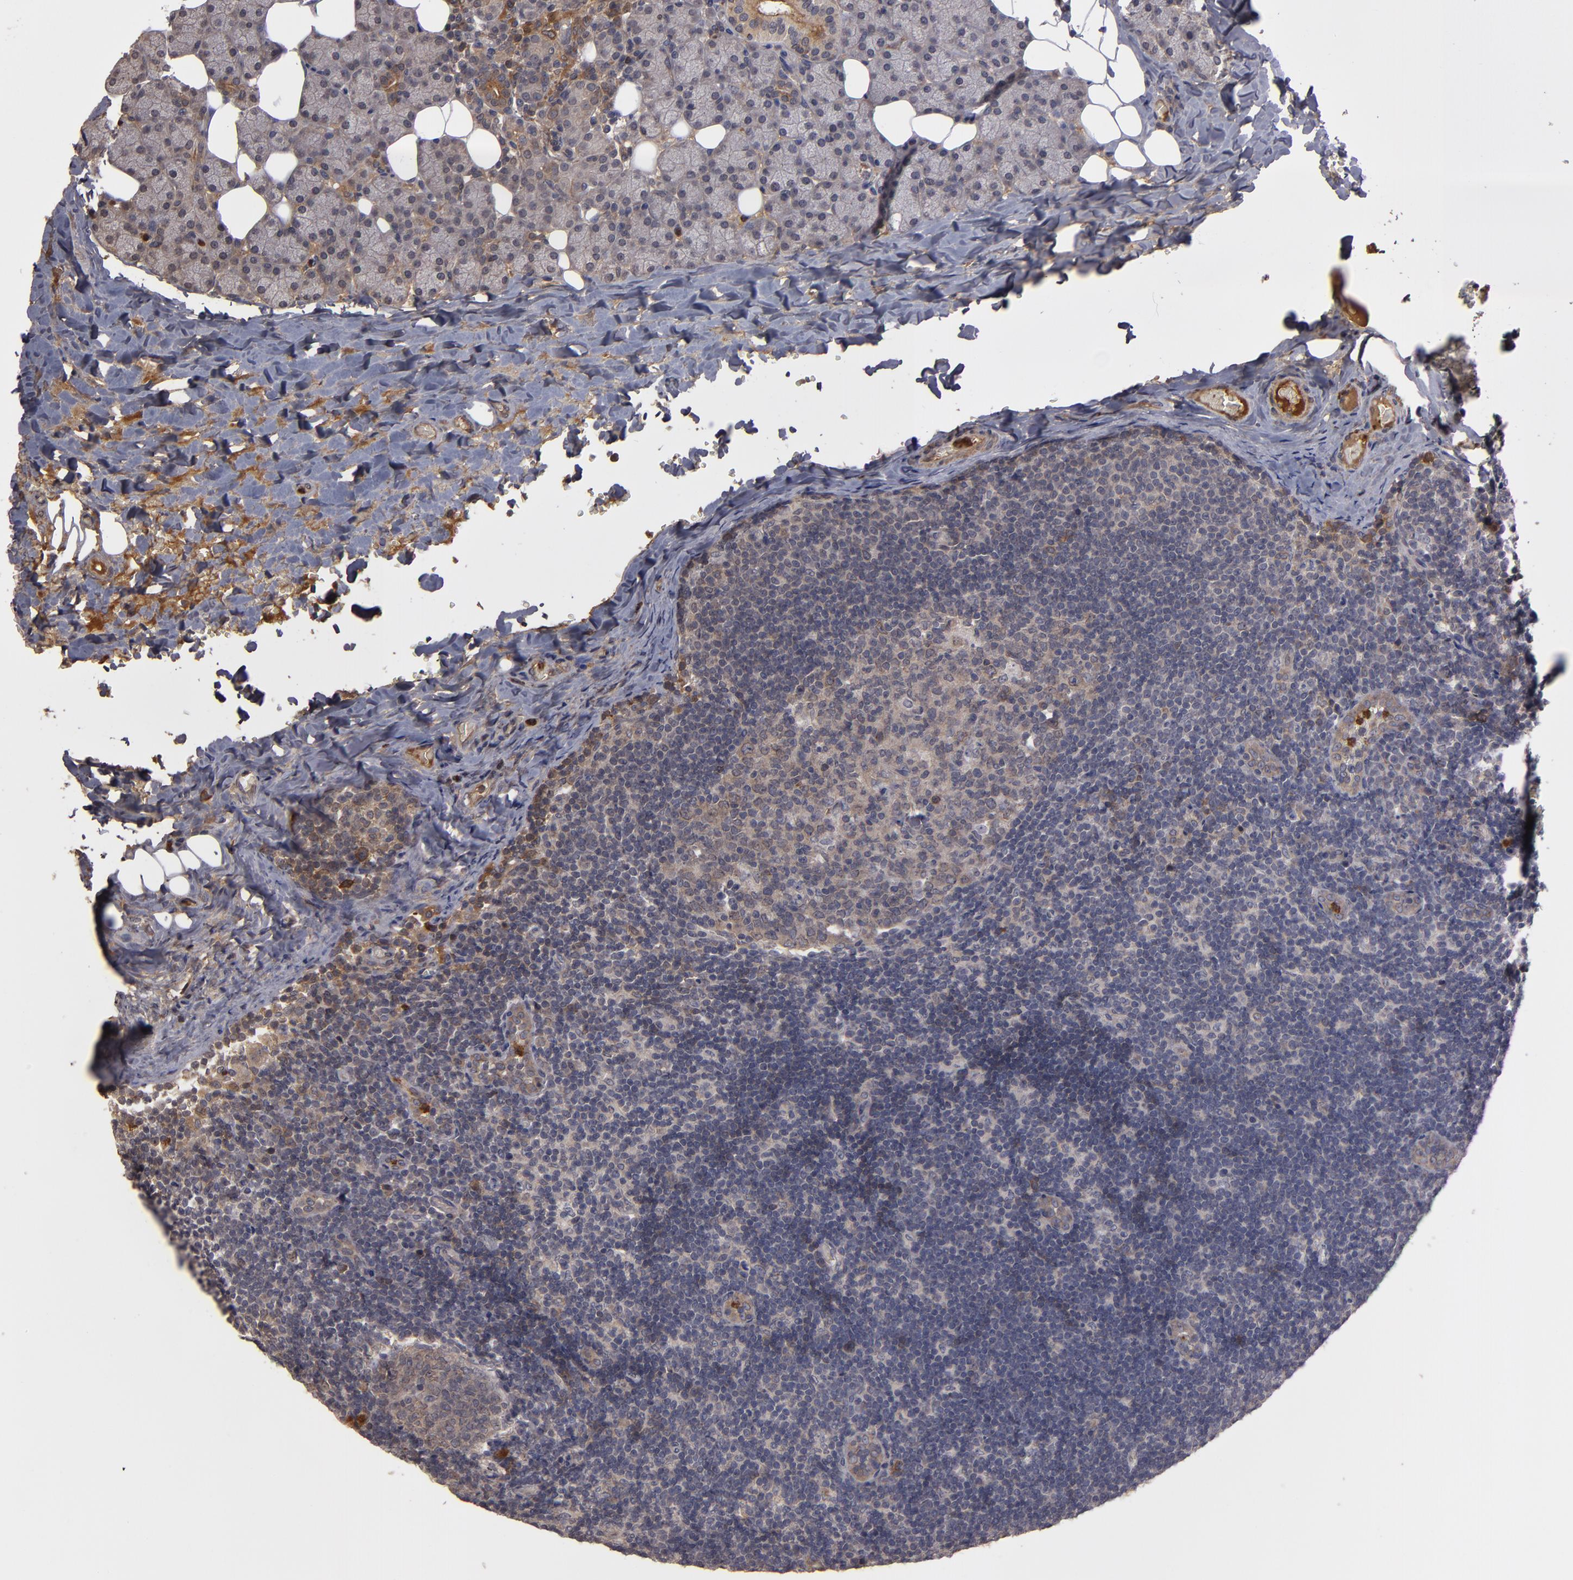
{"staining": {"intensity": "weak", "quantity": ">75%", "location": "cytoplasmic/membranous"}, "tissue": "lymph node", "cell_type": "Germinal center cells", "image_type": "normal", "snomed": [{"axis": "morphology", "description": "Normal tissue, NOS"}, {"axis": "topography", "description": "Lymph node"}, {"axis": "topography", "description": "Salivary gland"}], "caption": "DAB (3,3'-diaminobenzidine) immunohistochemical staining of benign human lymph node shows weak cytoplasmic/membranous protein staining in approximately >75% of germinal center cells.", "gene": "SERPINA7", "patient": {"sex": "male", "age": 8}}